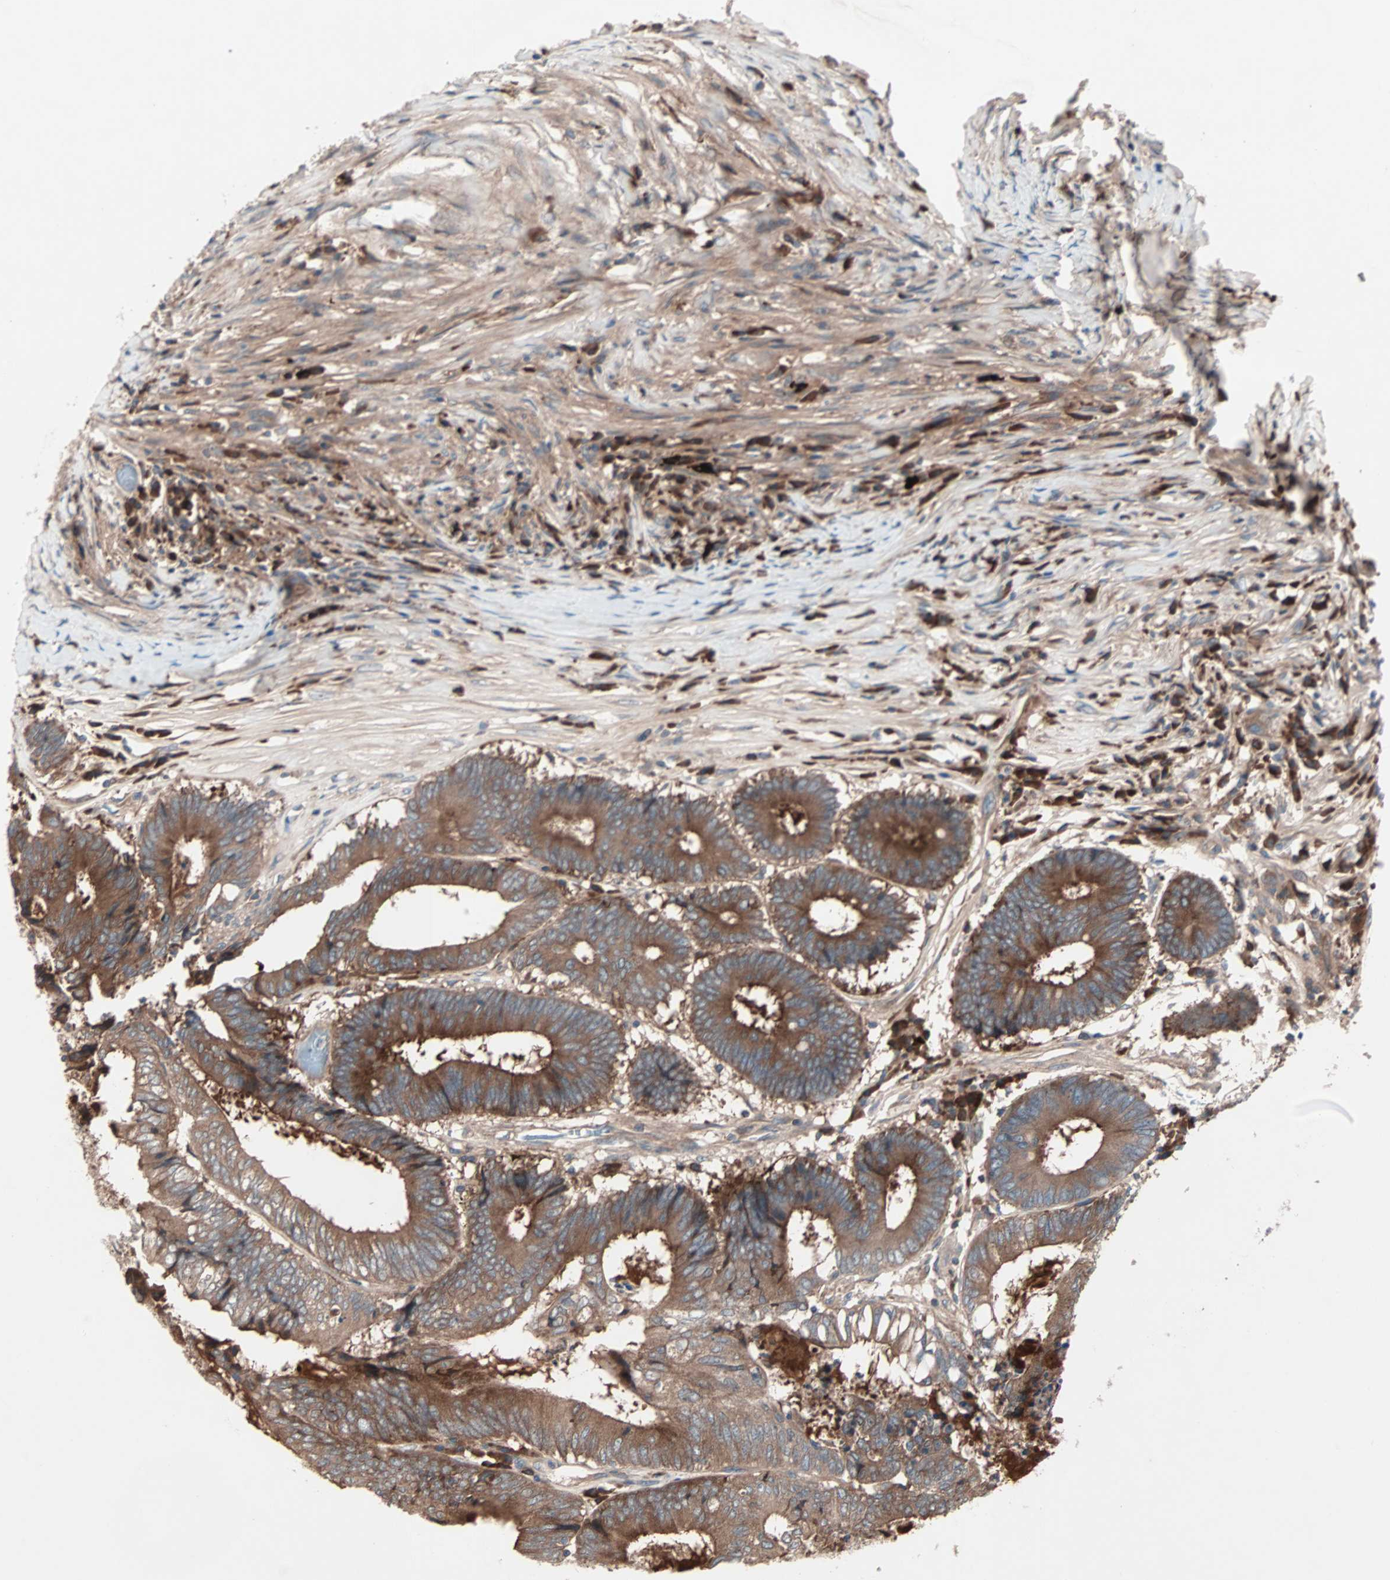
{"staining": {"intensity": "moderate", "quantity": ">75%", "location": "cytoplasmic/membranous"}, "tissue": "colorectal cancer", "cell_type": "Tumor cells", "image_type": "cancer", "snomed": [{"axis": "morphology", "description": "Adenocarcinoma, NOS"}, {"axis": "topography", "description": "Rectum"}], "caption": "A micrograph showing moderate cytoplasmic/membranous expression in about >75% of tumor cells in colorectal cancer (adenocarcinoma), as visualized by brown immunohistochemical staining.", "gene": "CAD", "patient": {"sex": "male", "age": 63}}